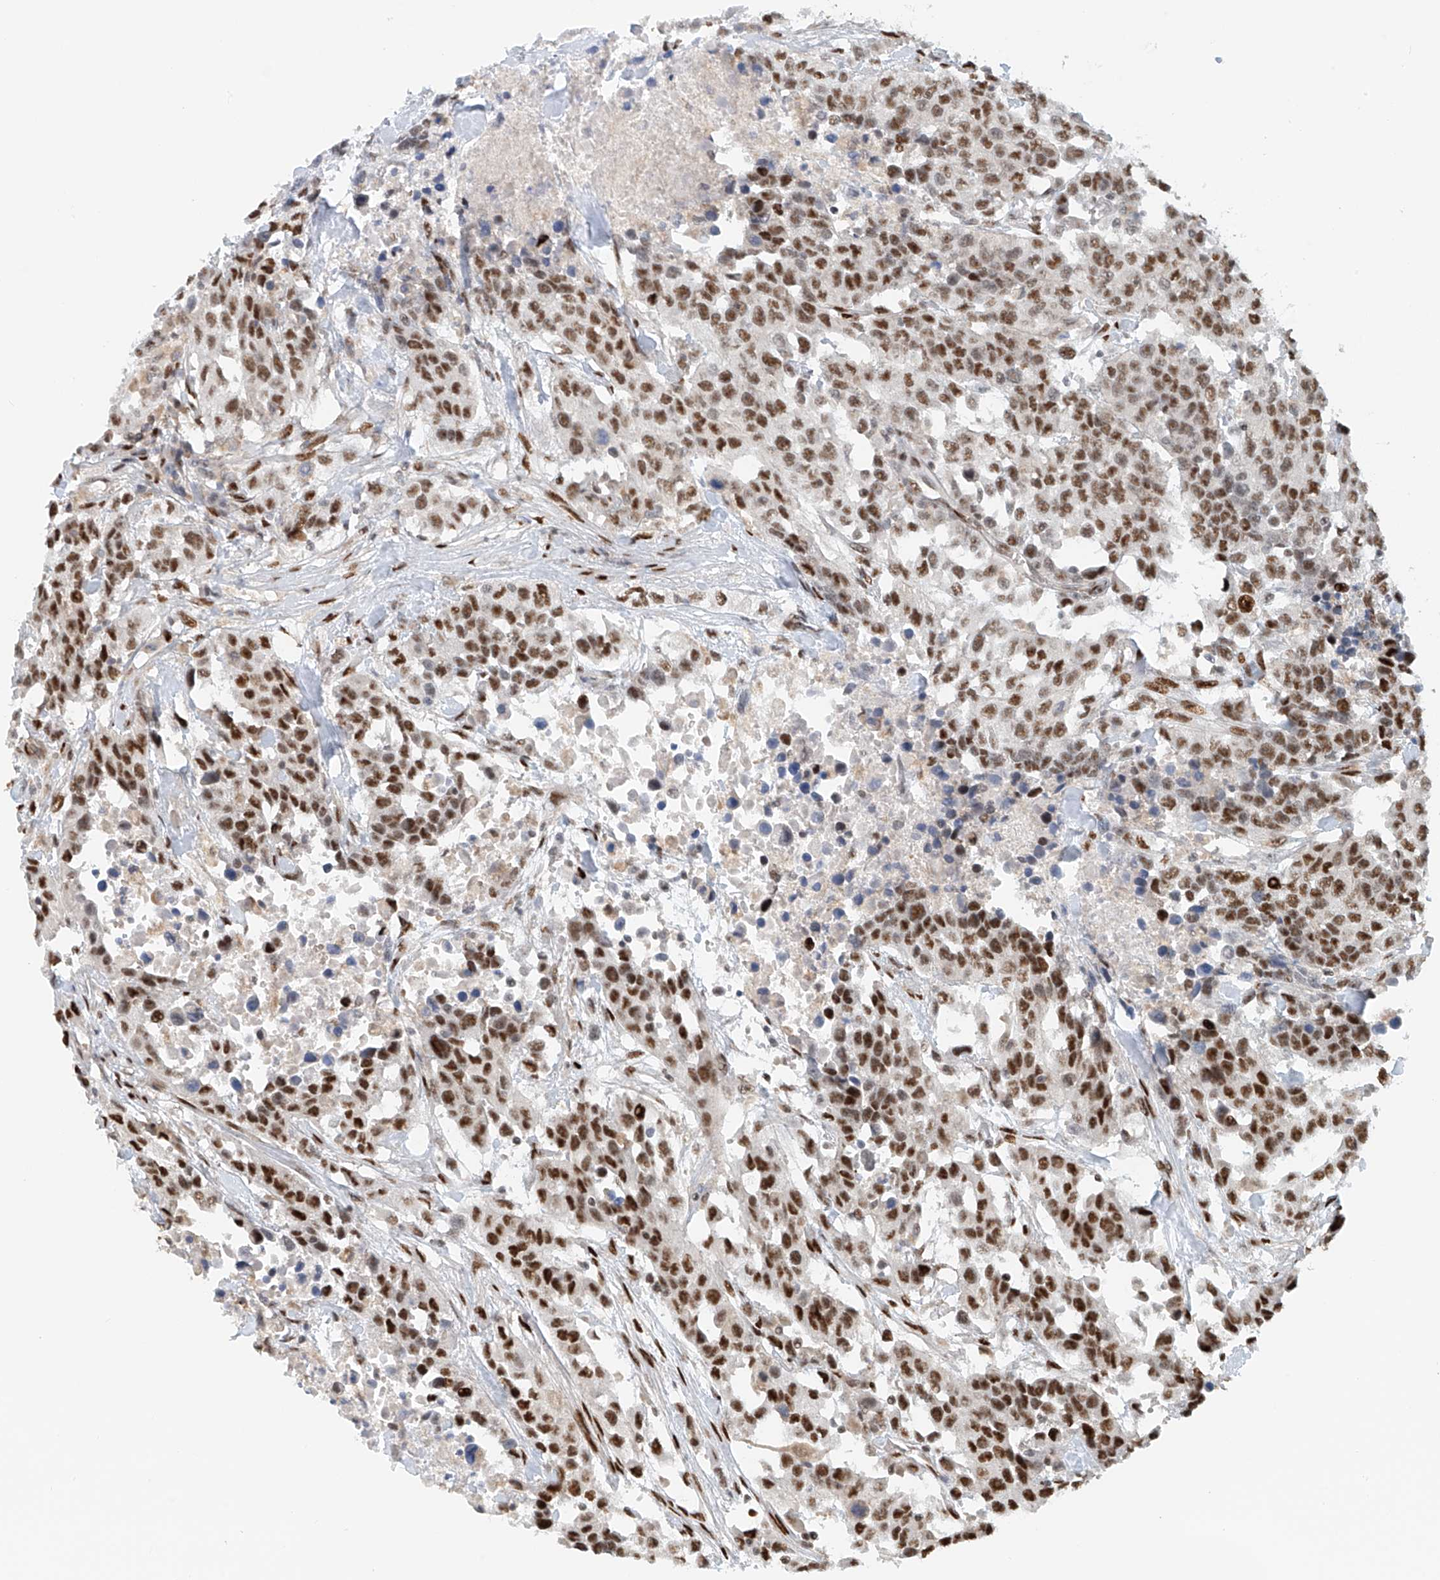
{"staining": {"intensity": "strong", "quantity": ">75%", "location": "nuclear"}, "tissue": "urothelial cancer", "cell_type": "Tumor cells", "image_type": "cancer", "snomed": [{"axis": "morphology", "description": "Urothelial carcinoma, High grade"}, {"axis": "topography", "description": "Urinary bladder"}], "caption": "About >75% of tumor cells in human urothelial cancer display strong nuclear protein expression as visualized by brown immunohistochemical staining.", "gene": "ZNF514", "patient": {"sex": "female", "age": 80}}